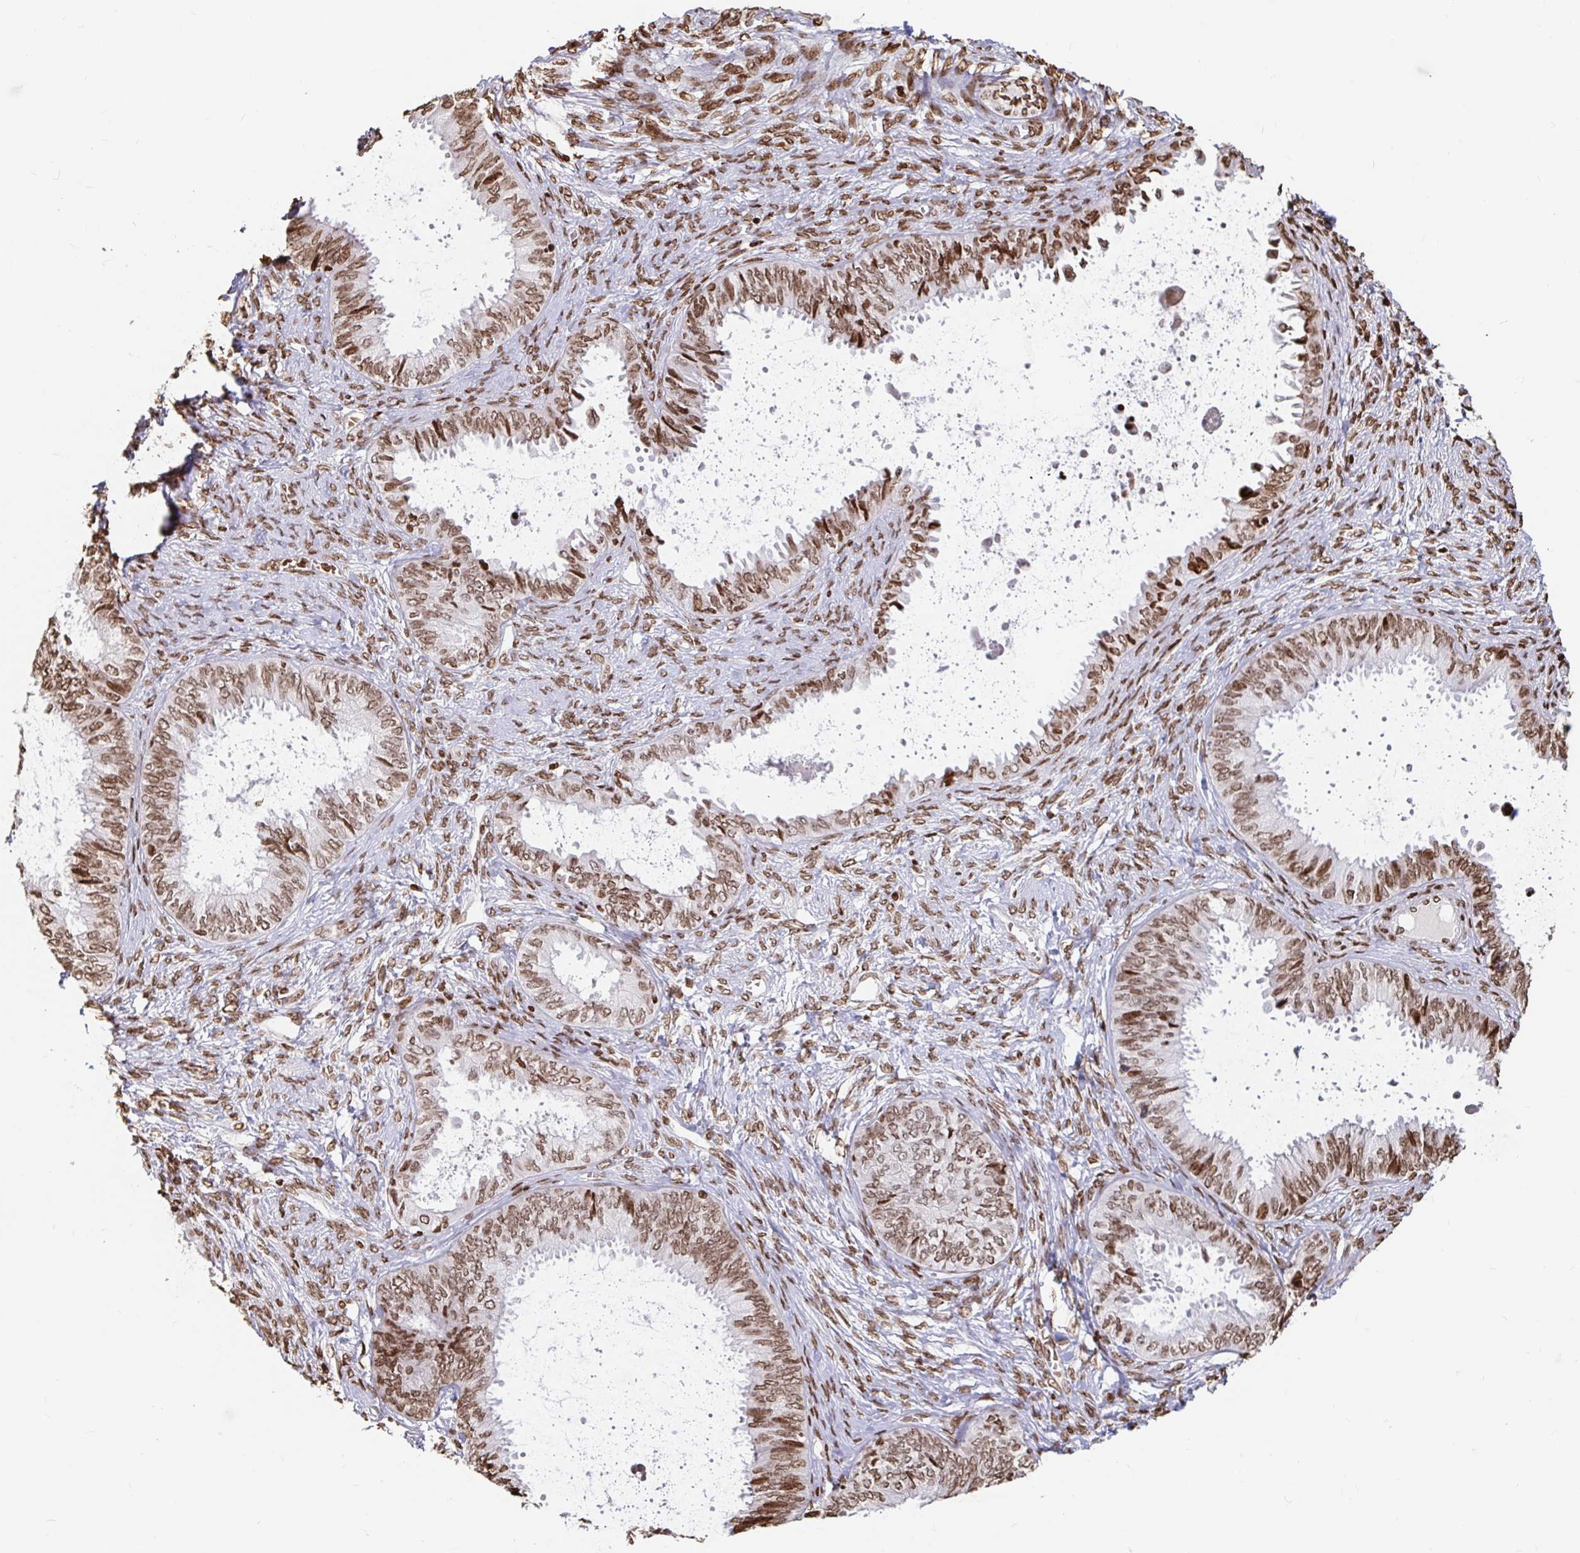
{"staining": {"intensity": "moderate", "quantity": ">75%", "location": "nuclear"}, "tissue": "ovarian cancer", "cell_type": "Tumor cells", "image_type": "cancer", "snomed": [{"axis": "morphology", "description": "Carcinoma, endometroid"}, {"axis": "topography", "description": "Ovary"}], "caption": "Endometroid carcinoma (ovarian) tissue displays moderate nuclear positivity in about >75% of tumor cells (Stains: DAB (3,3'-diaminobenzidine) in brown, nuclei in blue, Microscopy: brightfield microscopy at high magnification).", "gene": "H2BC5", "patient": {"sex": "female", "age": 70}}